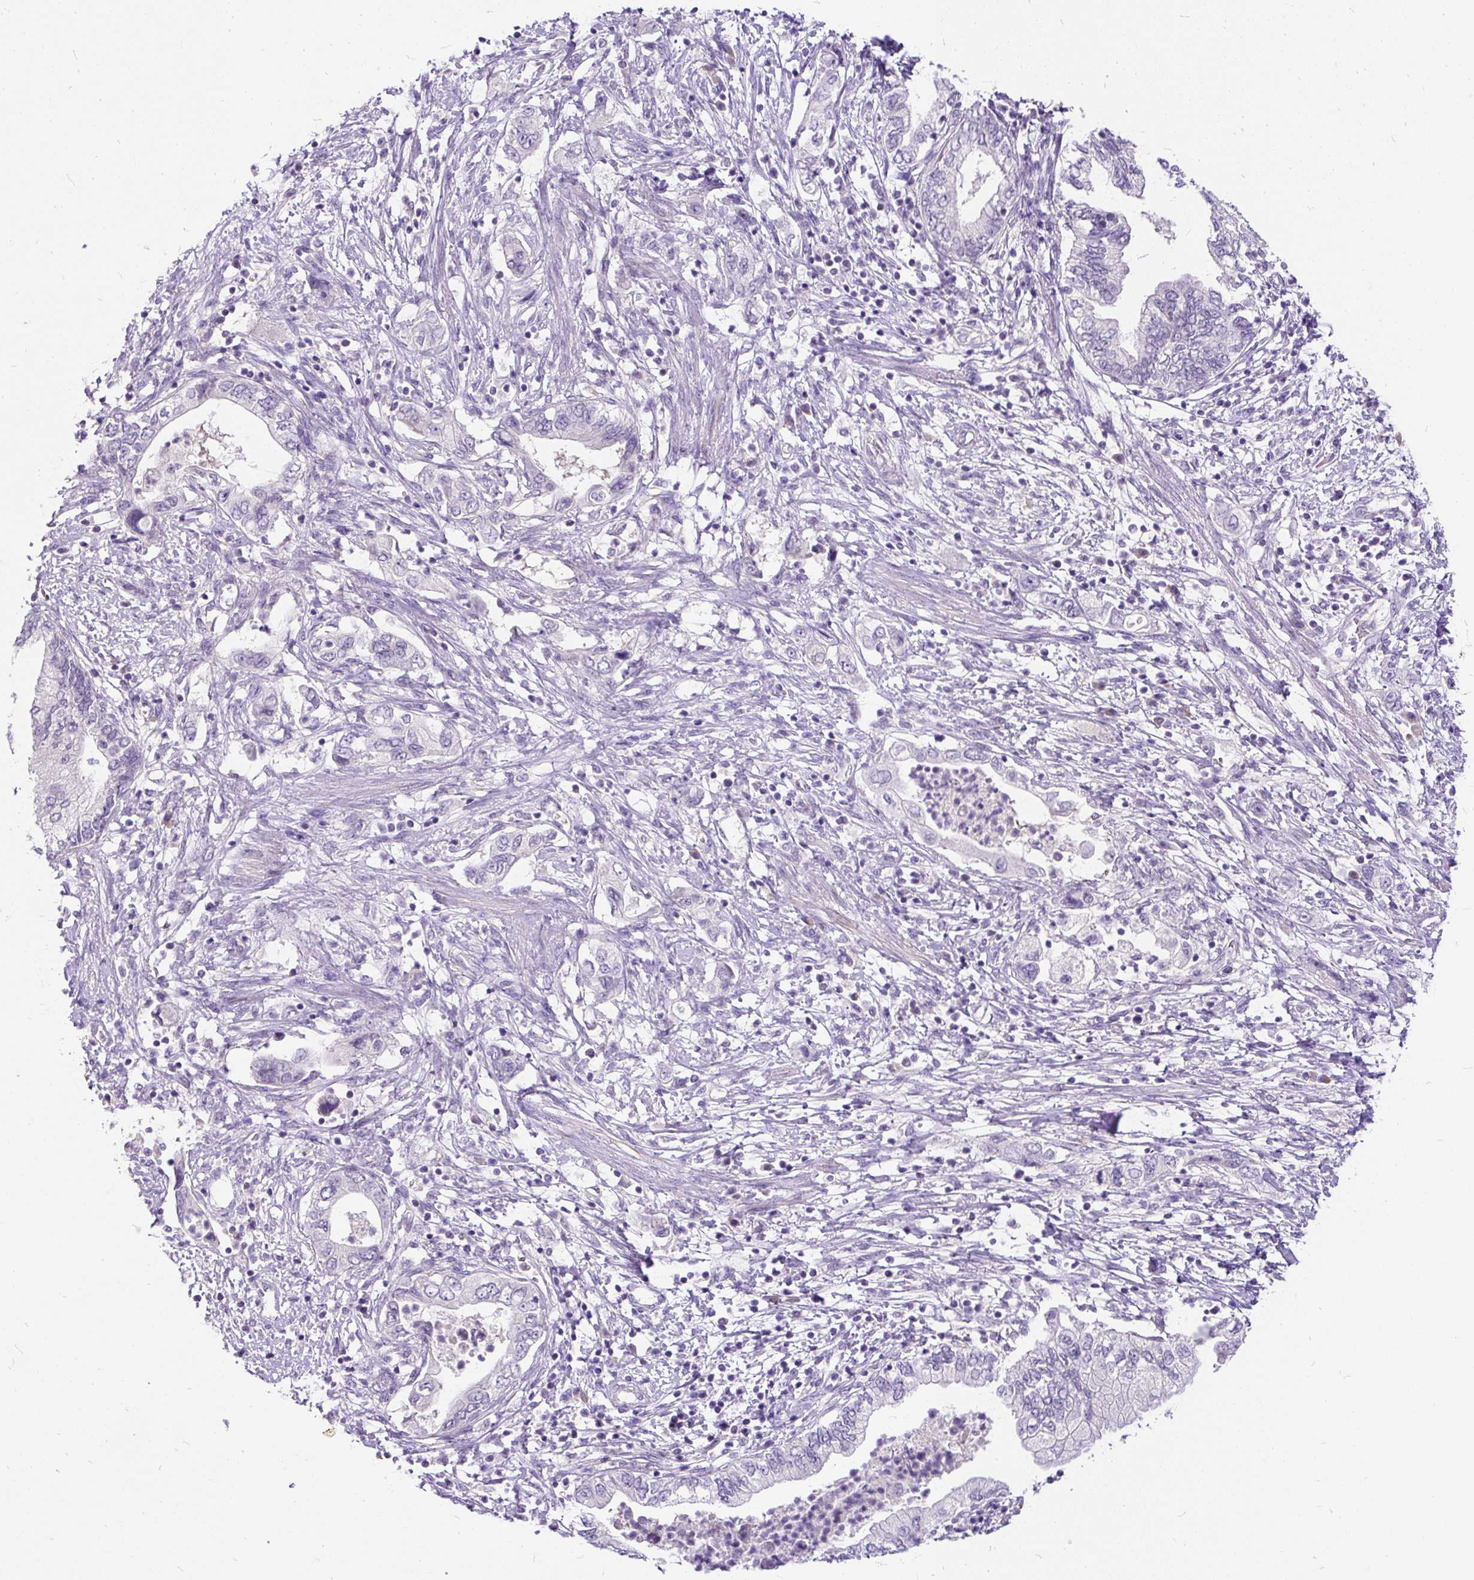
{"staining": {"intensity": "negative", "quantity": "none", "location": "none"}, "tissue": "pancreatic cancer", "cell_type": "Tumor cells", "image_type": "cancer", "snomed": [{"axis": "morphology", "description": "Adenocarcinoma, NOS"}, {"axis": "topography", "description": "Pancreas"}], "caption": "There is no significant staining in tumor cells of pancreatic cancer (adenocarcinoma).", "gene": "KRTAP20-3", "patient": {"sex": "female", "age": 73}}